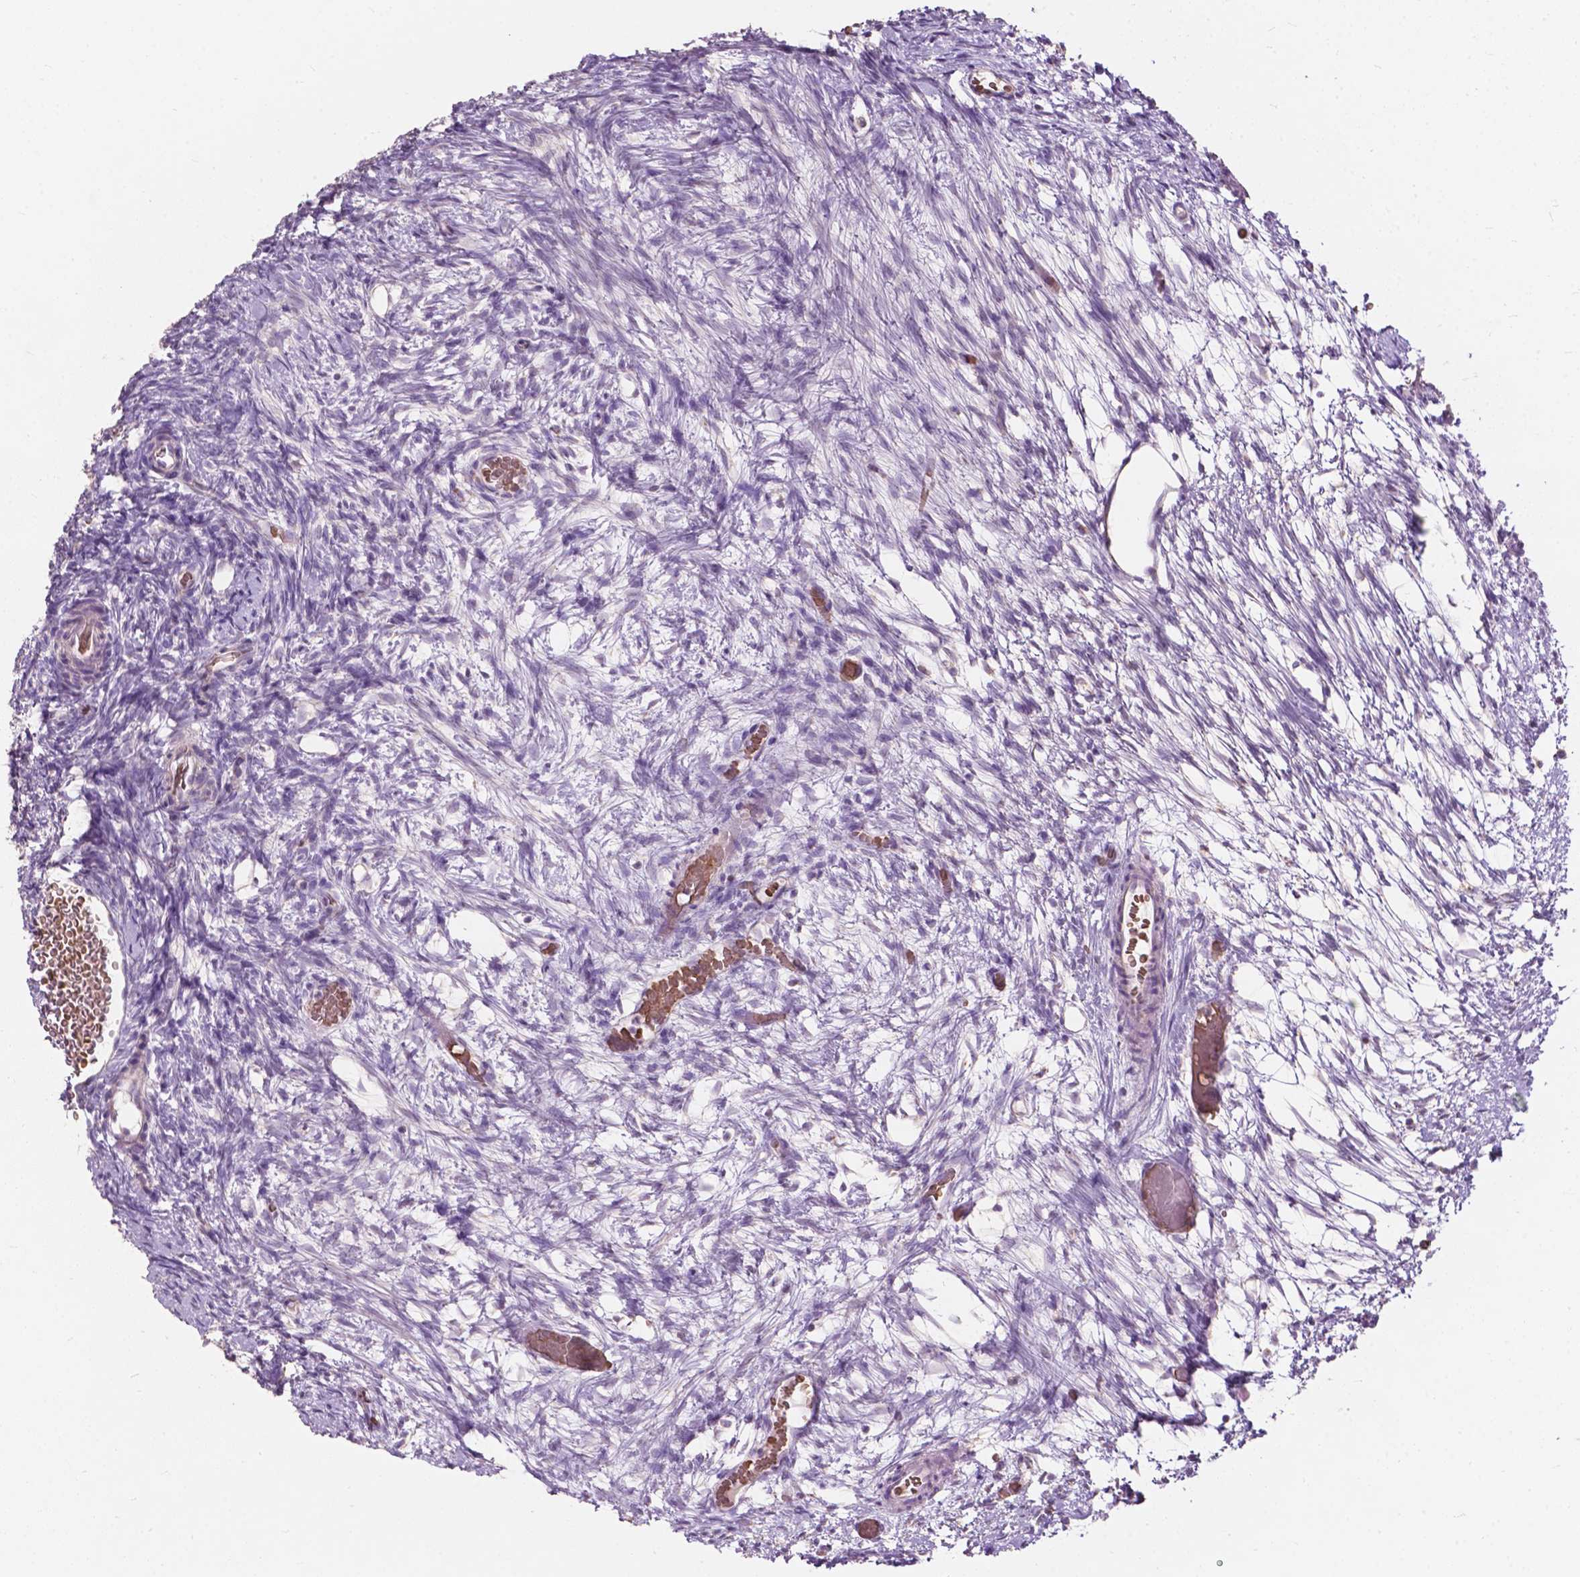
{"staining": {"intensity": "negative", "quantity": "none", "location": "none"}, "tissue": "ovary", "cell_type": "Ovarian stroma cells", "image_type": "normal", "snomed": [{"axis": "morphology", "description": "Normal tissue, NOS"}, {"axis": "topography", "description": "Ovary"}], "caption": "Immunohistochemical staining of normal ovary exhibits no significant expression in ovarian stroma cells. (Immunohistochemistry, brightfield microscopy, high magnification).", "gene": "NDUFS1", "patient": {"sex": "female", "age": 39}}